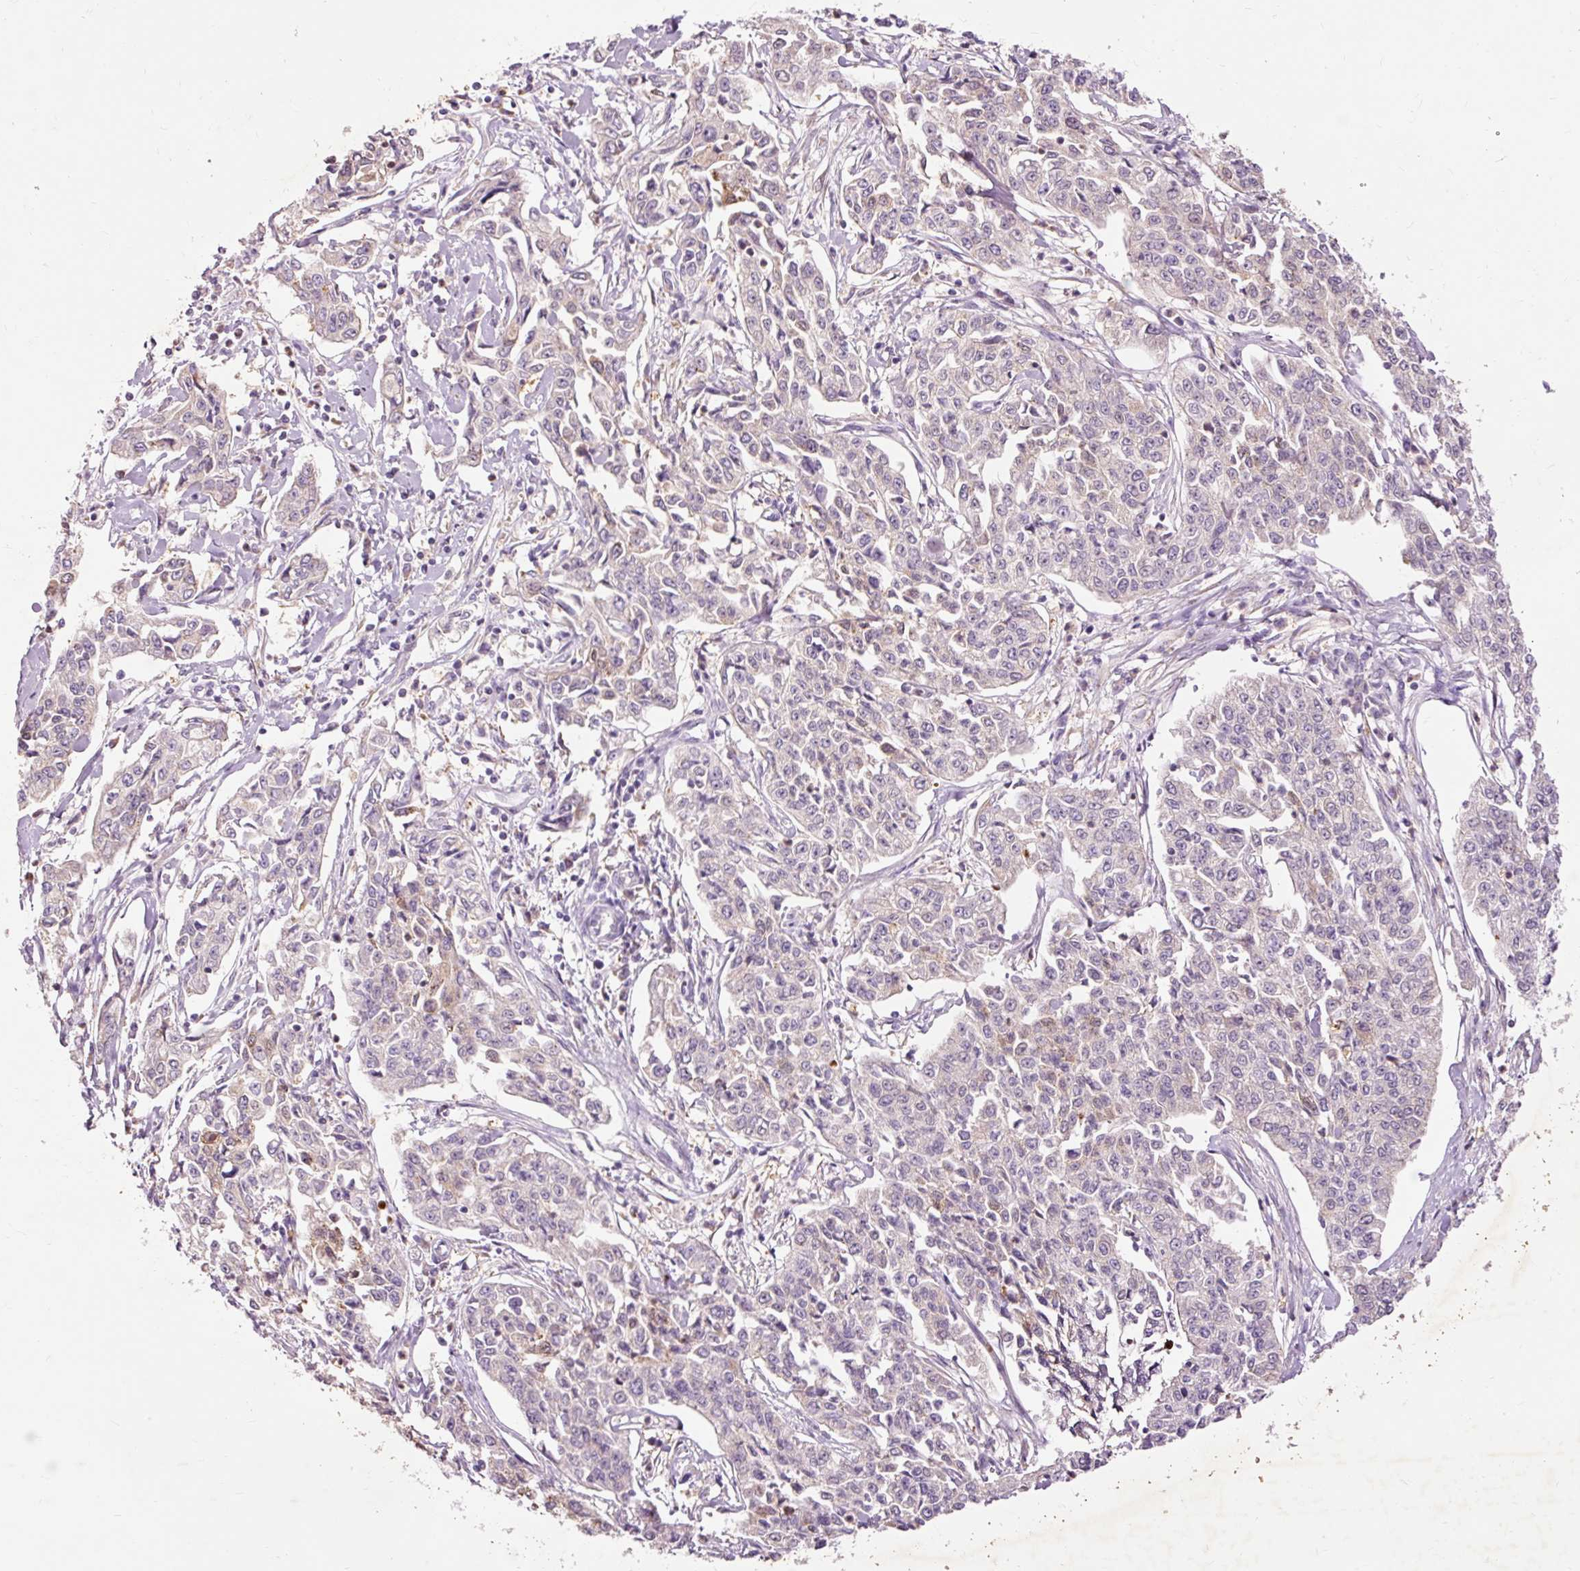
{"staining": {"intensity": "negative", "quantity": "none", "location": "none"}, "tissue": "cervical cancer", "cell_type": "Tumor cells", "image_type": "cancer", "snomed": [{"axis": "morphology", "description": "Squamous cell carcinoma, NOS"}, {"axis": "topography", "description": "Cervix"}], "caption": "This is an immunohistochemistry (IHC) image of cervical squamous cell carcinoma. There is no positivity in tumor cells.", "gene": "PRDX5", "patient": {"sex": "female", "age": 35}}